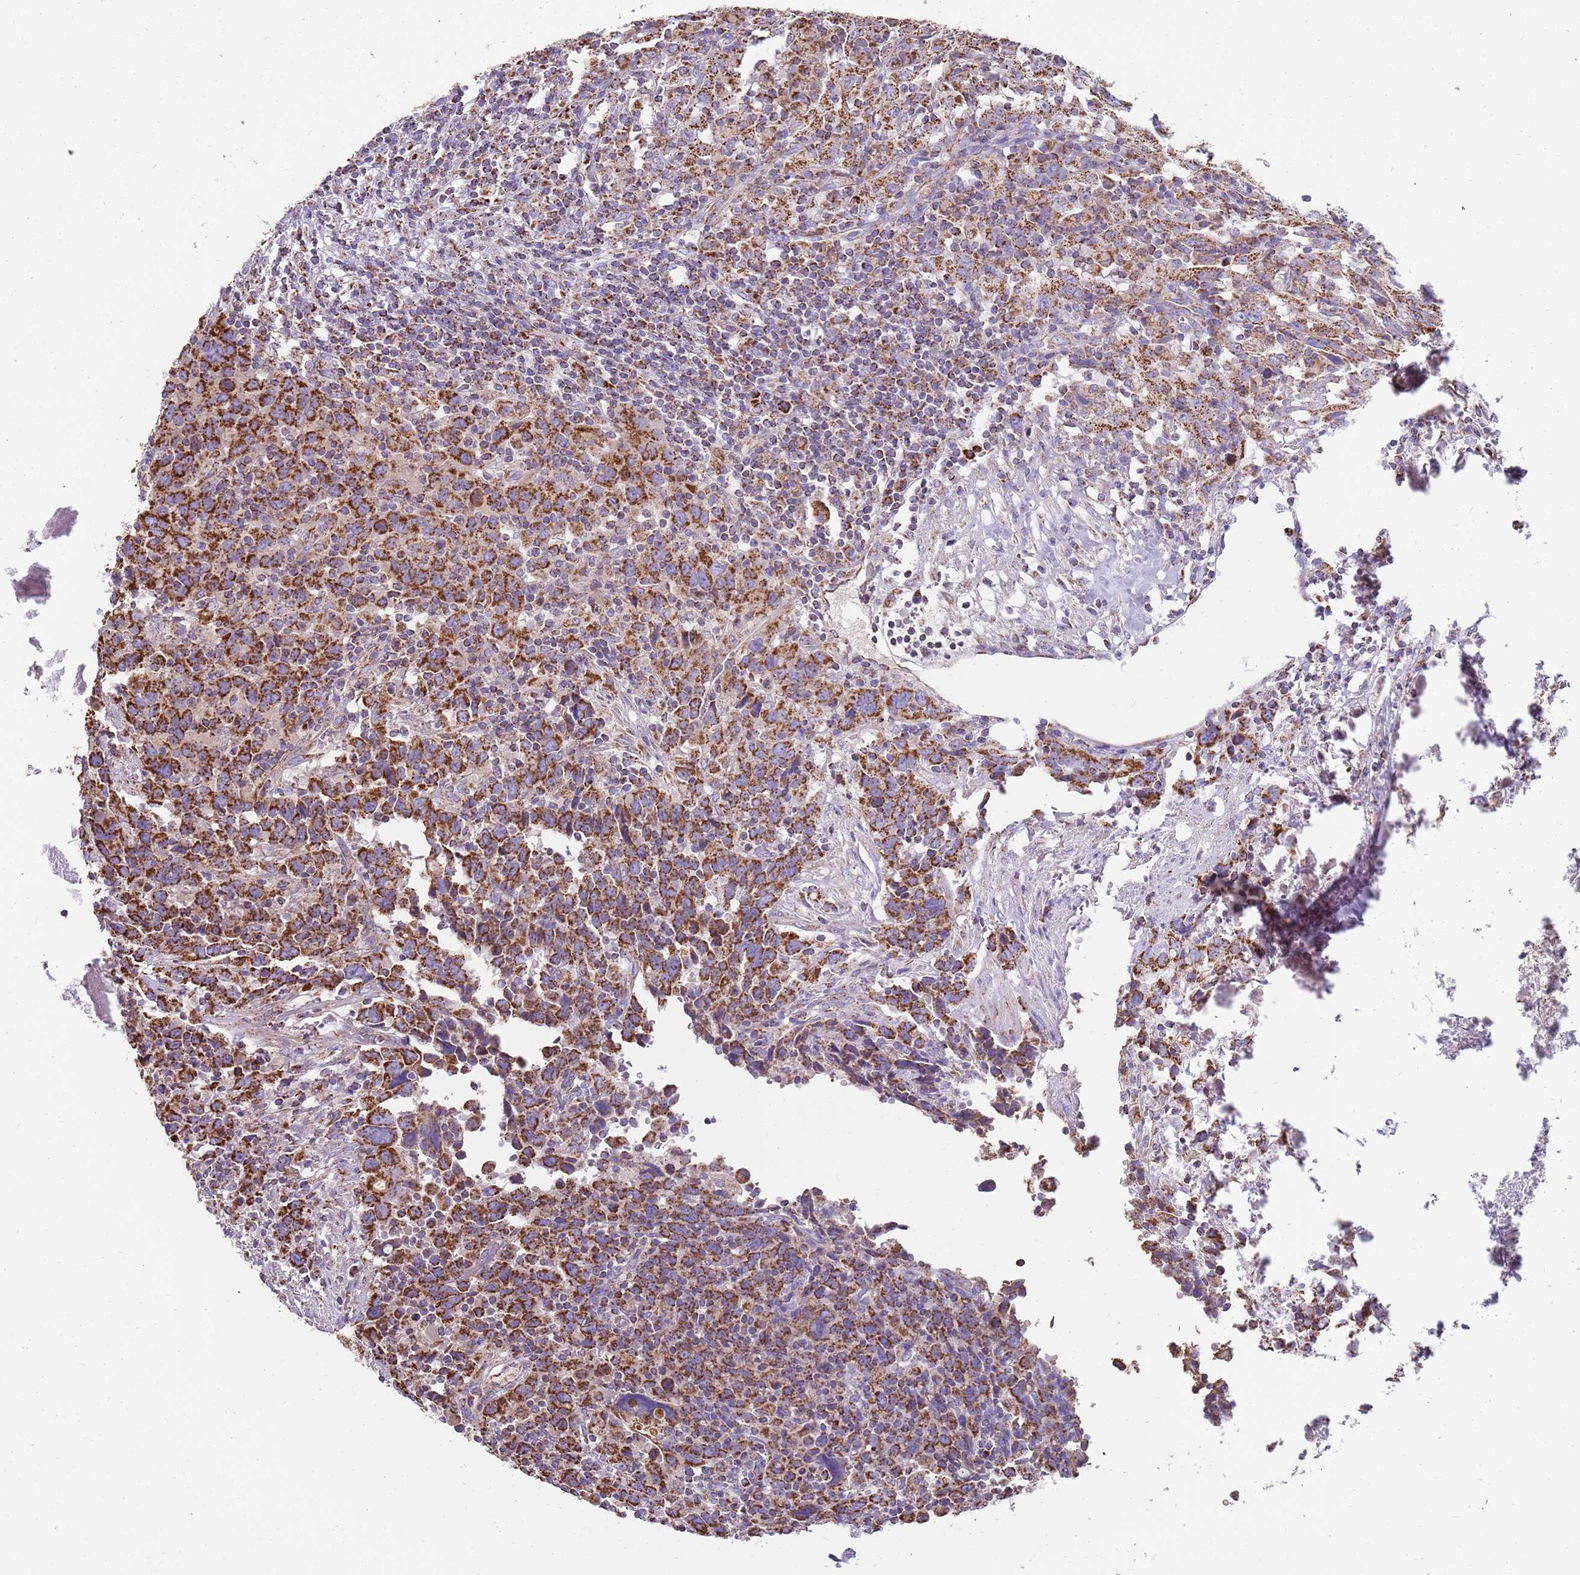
{"staining": {"intensity": "strong", "quantity": ">75%", "location": "cytoplasmic/membranous"}, "tissue": "urothelial cancer", "cell_type": "Tumor cells", "image_type": "cancer", "snomed": [{"axis": "morphology", "description": "Urothelial carcinoma, High grade"}, {"axis": "topography", "description": "Urinary bladder"}], "caption": "Urothelial carcinoma (high-grade) stained with immunohistochemistry (IHC) shows strong cytoplasmic/membranous staining in about >75% of tumor cells. (Brightfield microscopy of DAB IHC at high magnification).", "gene": "TTLL1", "patient": {"sex": "male", "age": 61}}